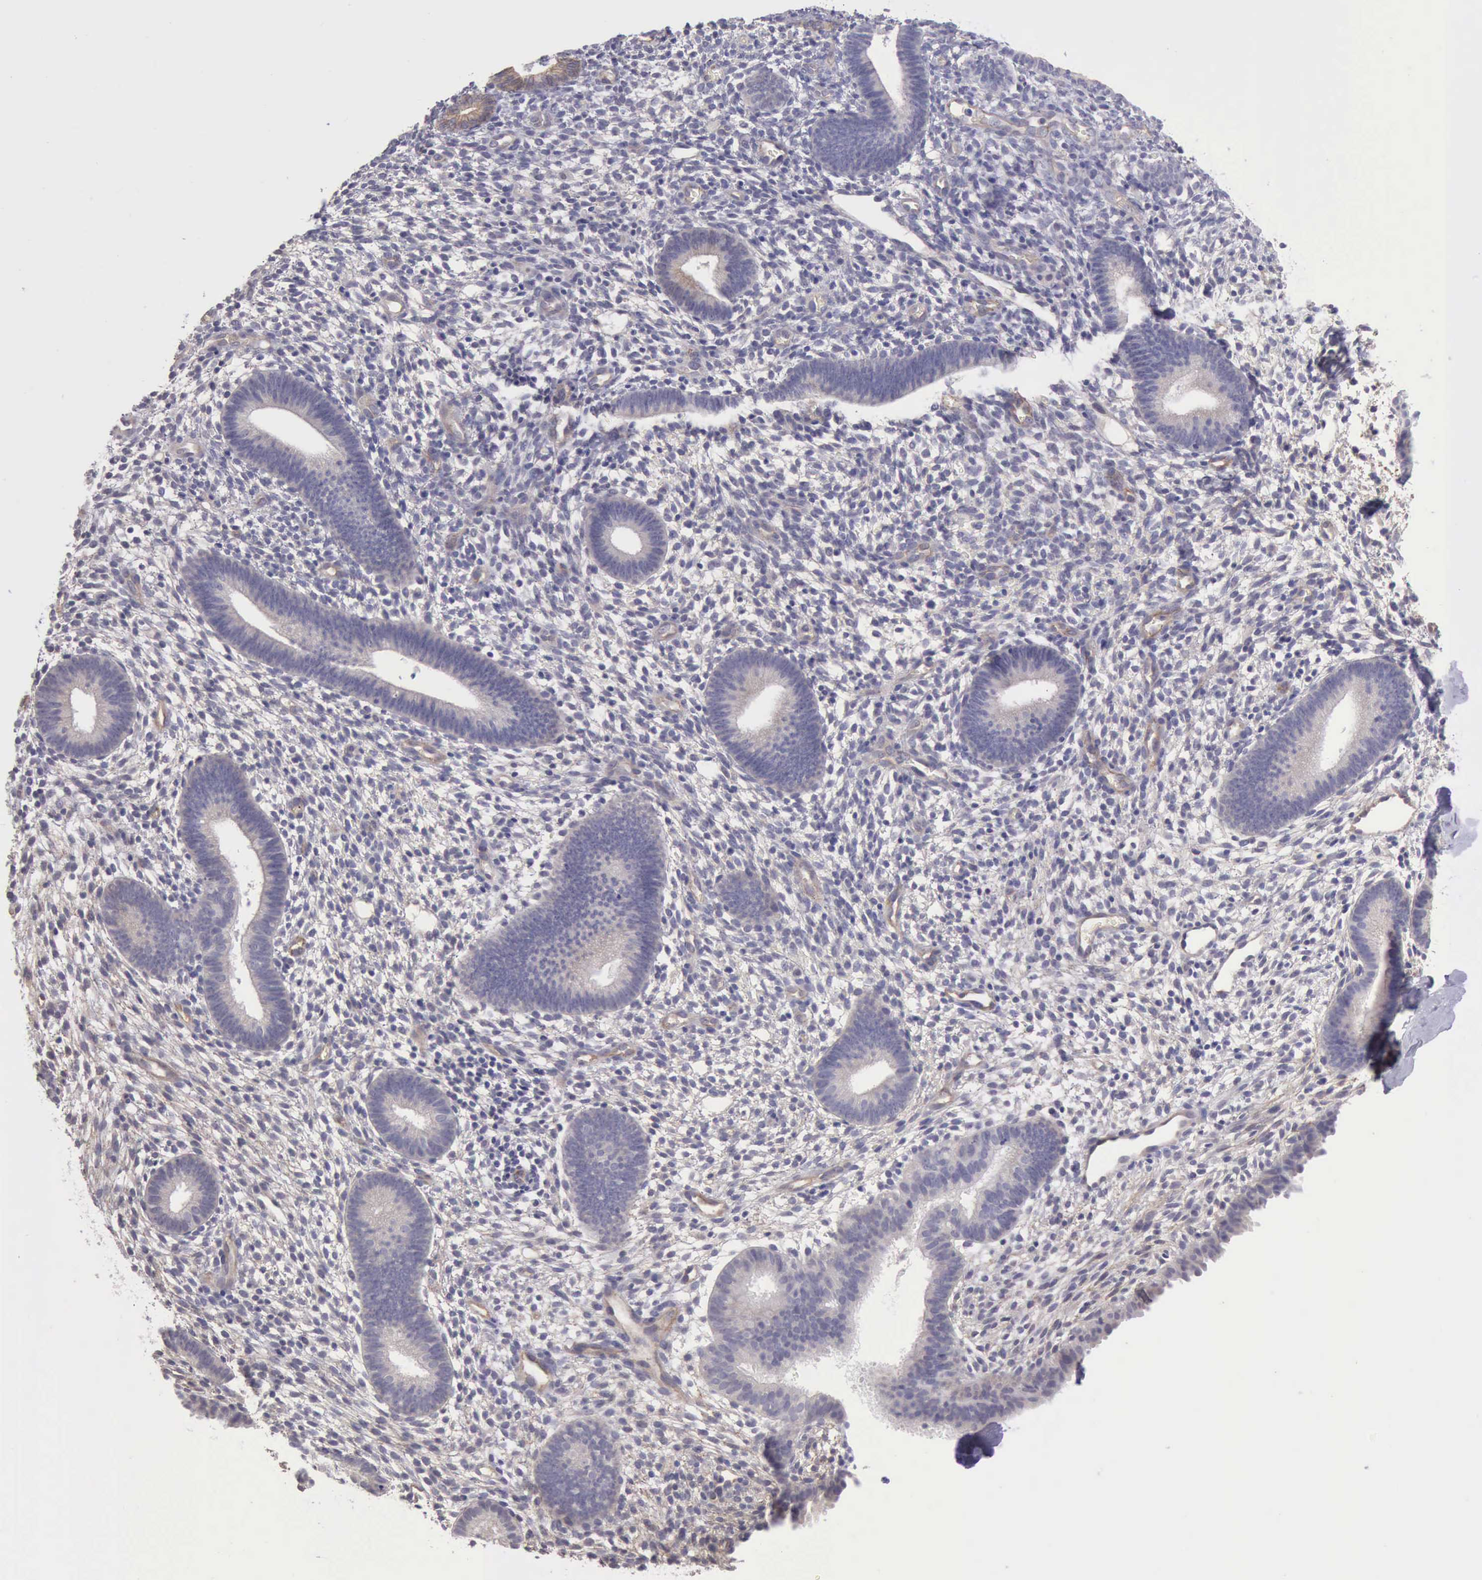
{"staining": {"intensity": "weak", "quantity": "<25%", "location": "cytoplasmic/membranous"}, "tissue": "endometrium", "cell_type": "Cells in endometrial stroma", "image_type": "normal", "snomed": [{"axis": "morphology", "description": "Normal tissue, NOS"}, {"axis": "topography", "description": "Smooth muscle"}, {"axis": "topography", "description": "Endometrium"}], "caption": "Immunohistochemistry (IHC) photomicrograph of benign human endometrium stained for a protein (brown), which reveals no positivity in cells in endometrial stroma. (Stains: DAB immunohistochemistry with hematoxylin counter stain, Microscopy: brightfield microscopy at high magnification).", "gene": "KCND1", "patient": {"sex": "female", "age": 57}}